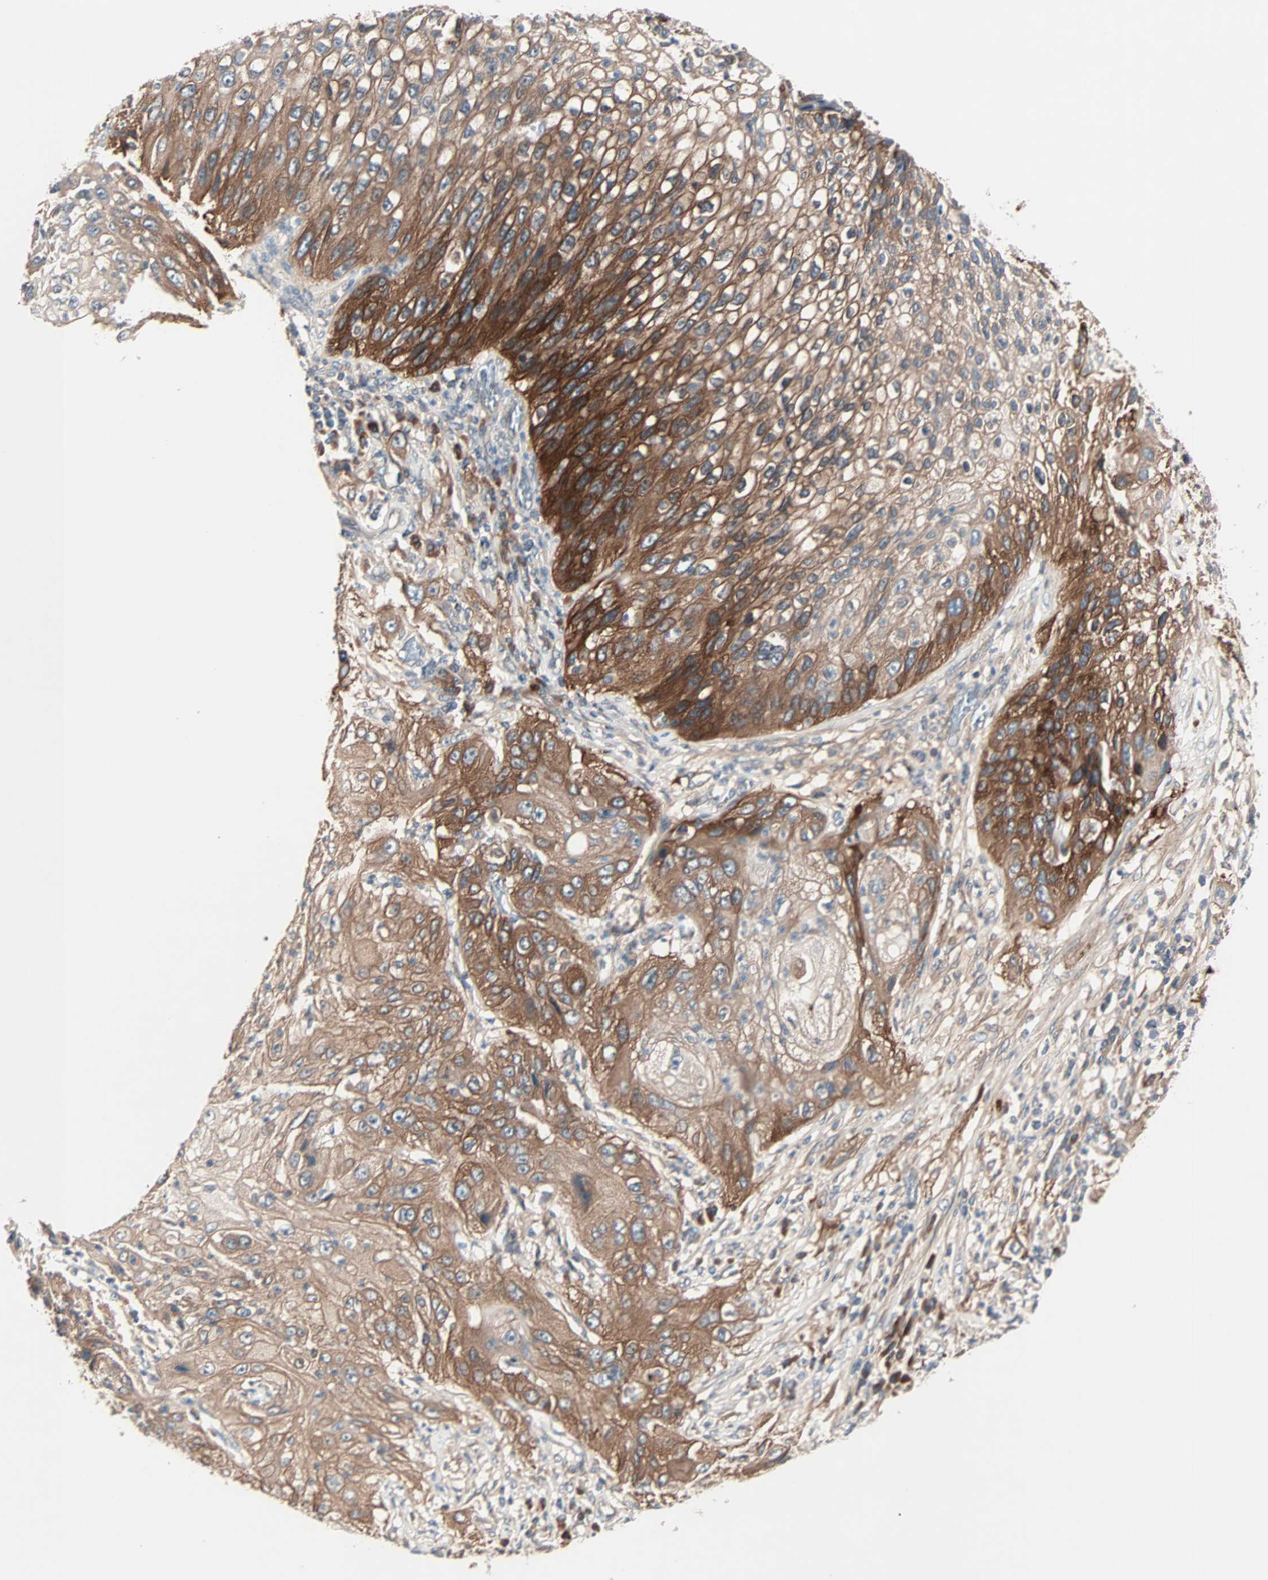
{"staining": {"intensity": "moderate", "quantity": ">75%", "location": "cytoplasmic/membranous"}, "tissue": "lung cancer", "cell_type": "Tumor cells", "image_type": "cancer", "snomed": [{"axis": "morphology", "description": "Inflammation, NOS"}, {"axis": "morphology", "description": "Squamous cell carcinoma, NOS"}, {"axis": "topography", "description": "Lymph node"}, {"axis": "topography", "description": "Soft tissue"}, {"axis": "topography", "description": "Lung"}], "caption": "The immunohistochemical stain highlights moderate cytoplasmic/membranous staining in tumor cells of lung squamous cell carcinoma tissue. The staining was performed using DAB (3,3'-diaminobenzidine), with brown indicating positive protein expression. Nuclei are stained blue with hematoxylin.", "gene": "CAD", "patient": {"sex": "male", "age": 66}}